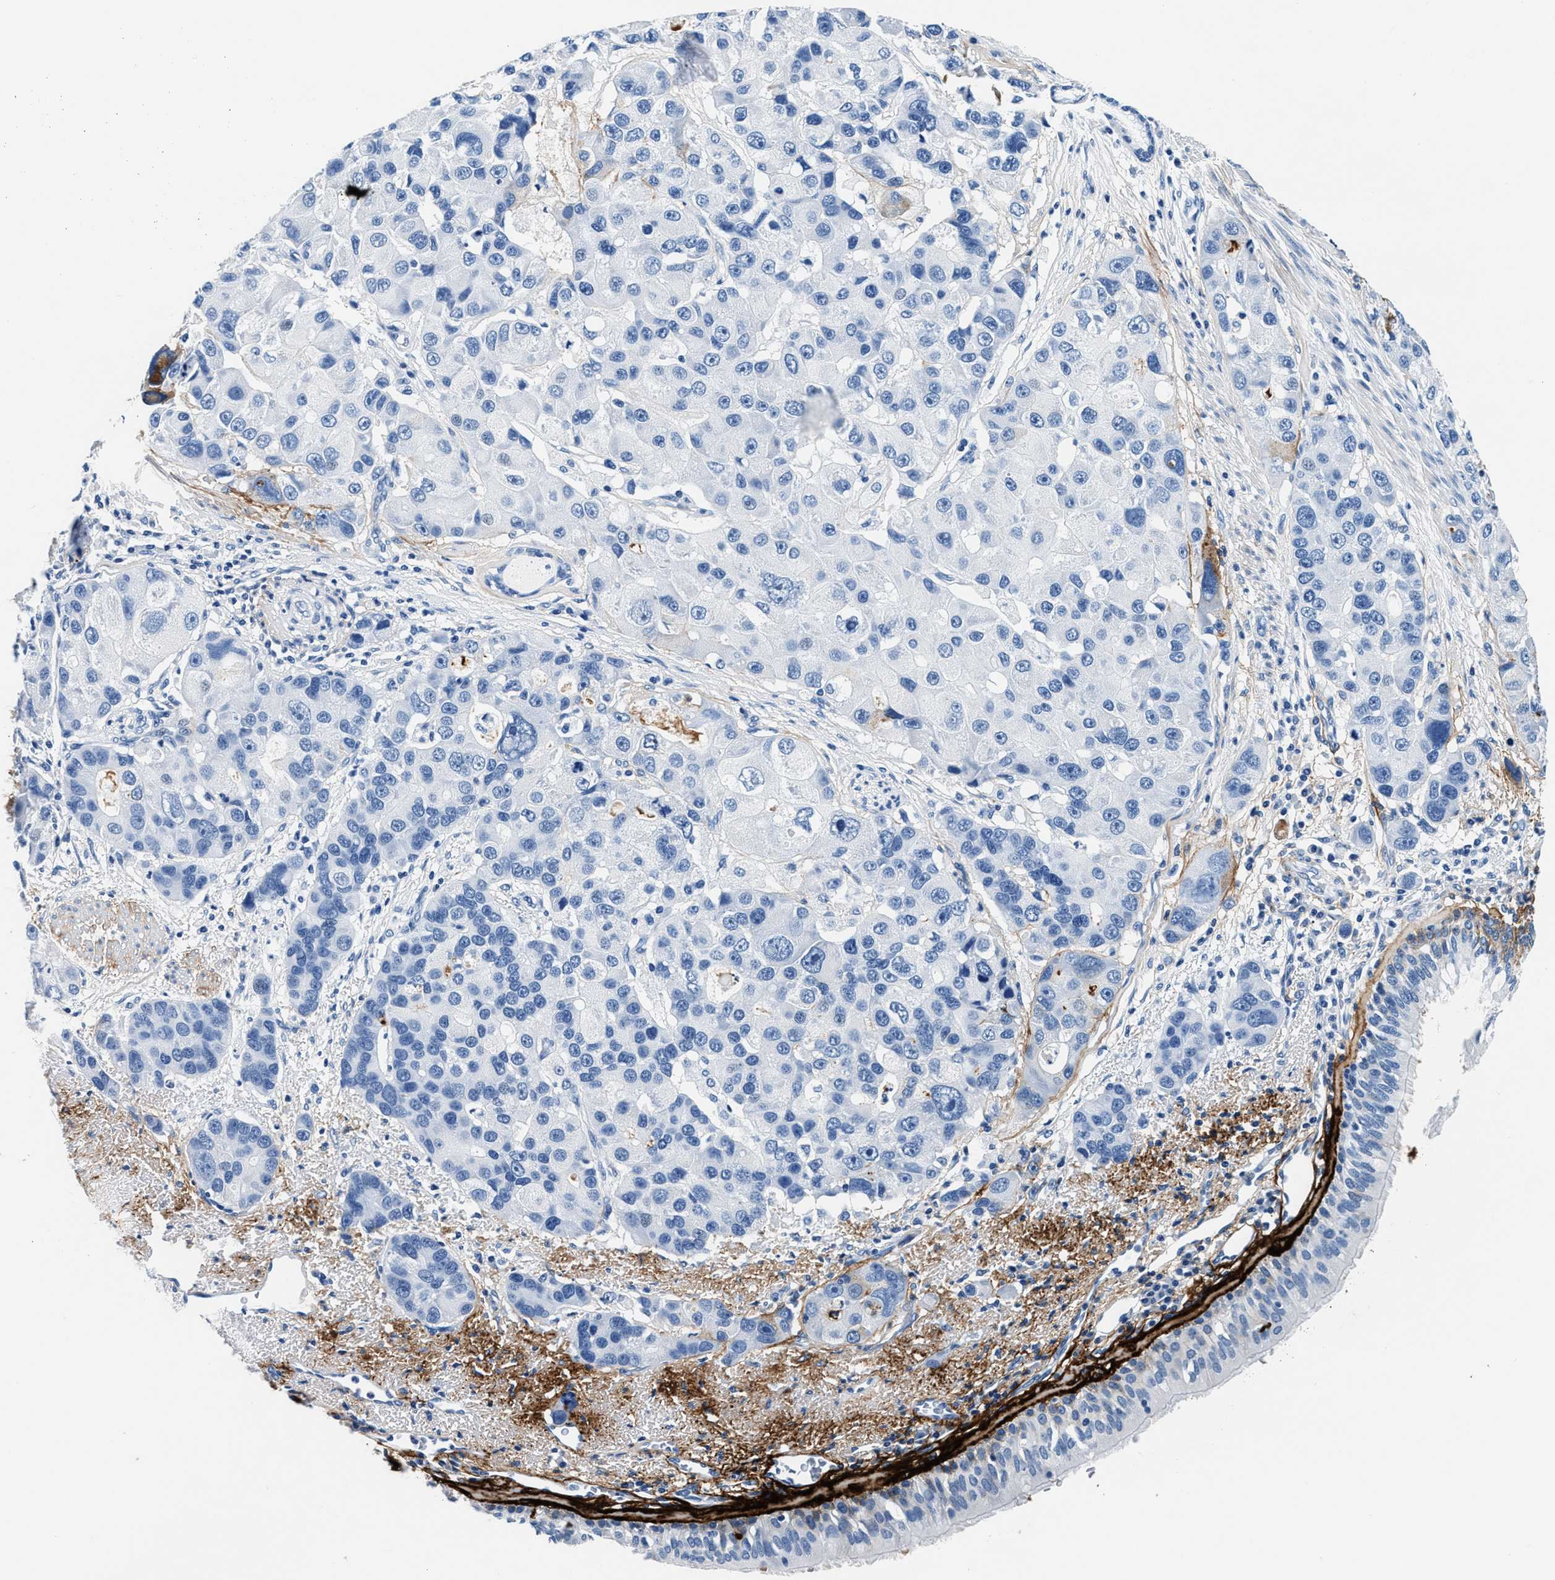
{"staining": {"intensity": "negative", "quantity": "none", "location": "none"}, "tissue": "bronchus", "cell_type": "Respiratory epithelial cells", "image_type": "normal", "snomed": [{"axis": "morphology", "description": "Normal tissue, NOS"}, {"axis": "morphology", "description": "Adenocarcinoma, NOS"}, {"axis": "morphology", "description": "Adenocarcinoma, metastatic, NOS"}, {"axis": "topography", "description": "Lymph node"}, {"axis": "topography", "description": "Bronchus"}, {"axis": "topography", "description": "Lung"}], "caption": "Respiratory epithelial cells show no significant protein expression in normal bronchus.", "gene": "TNR", "patient": {"sex": "female", "age": 54}}